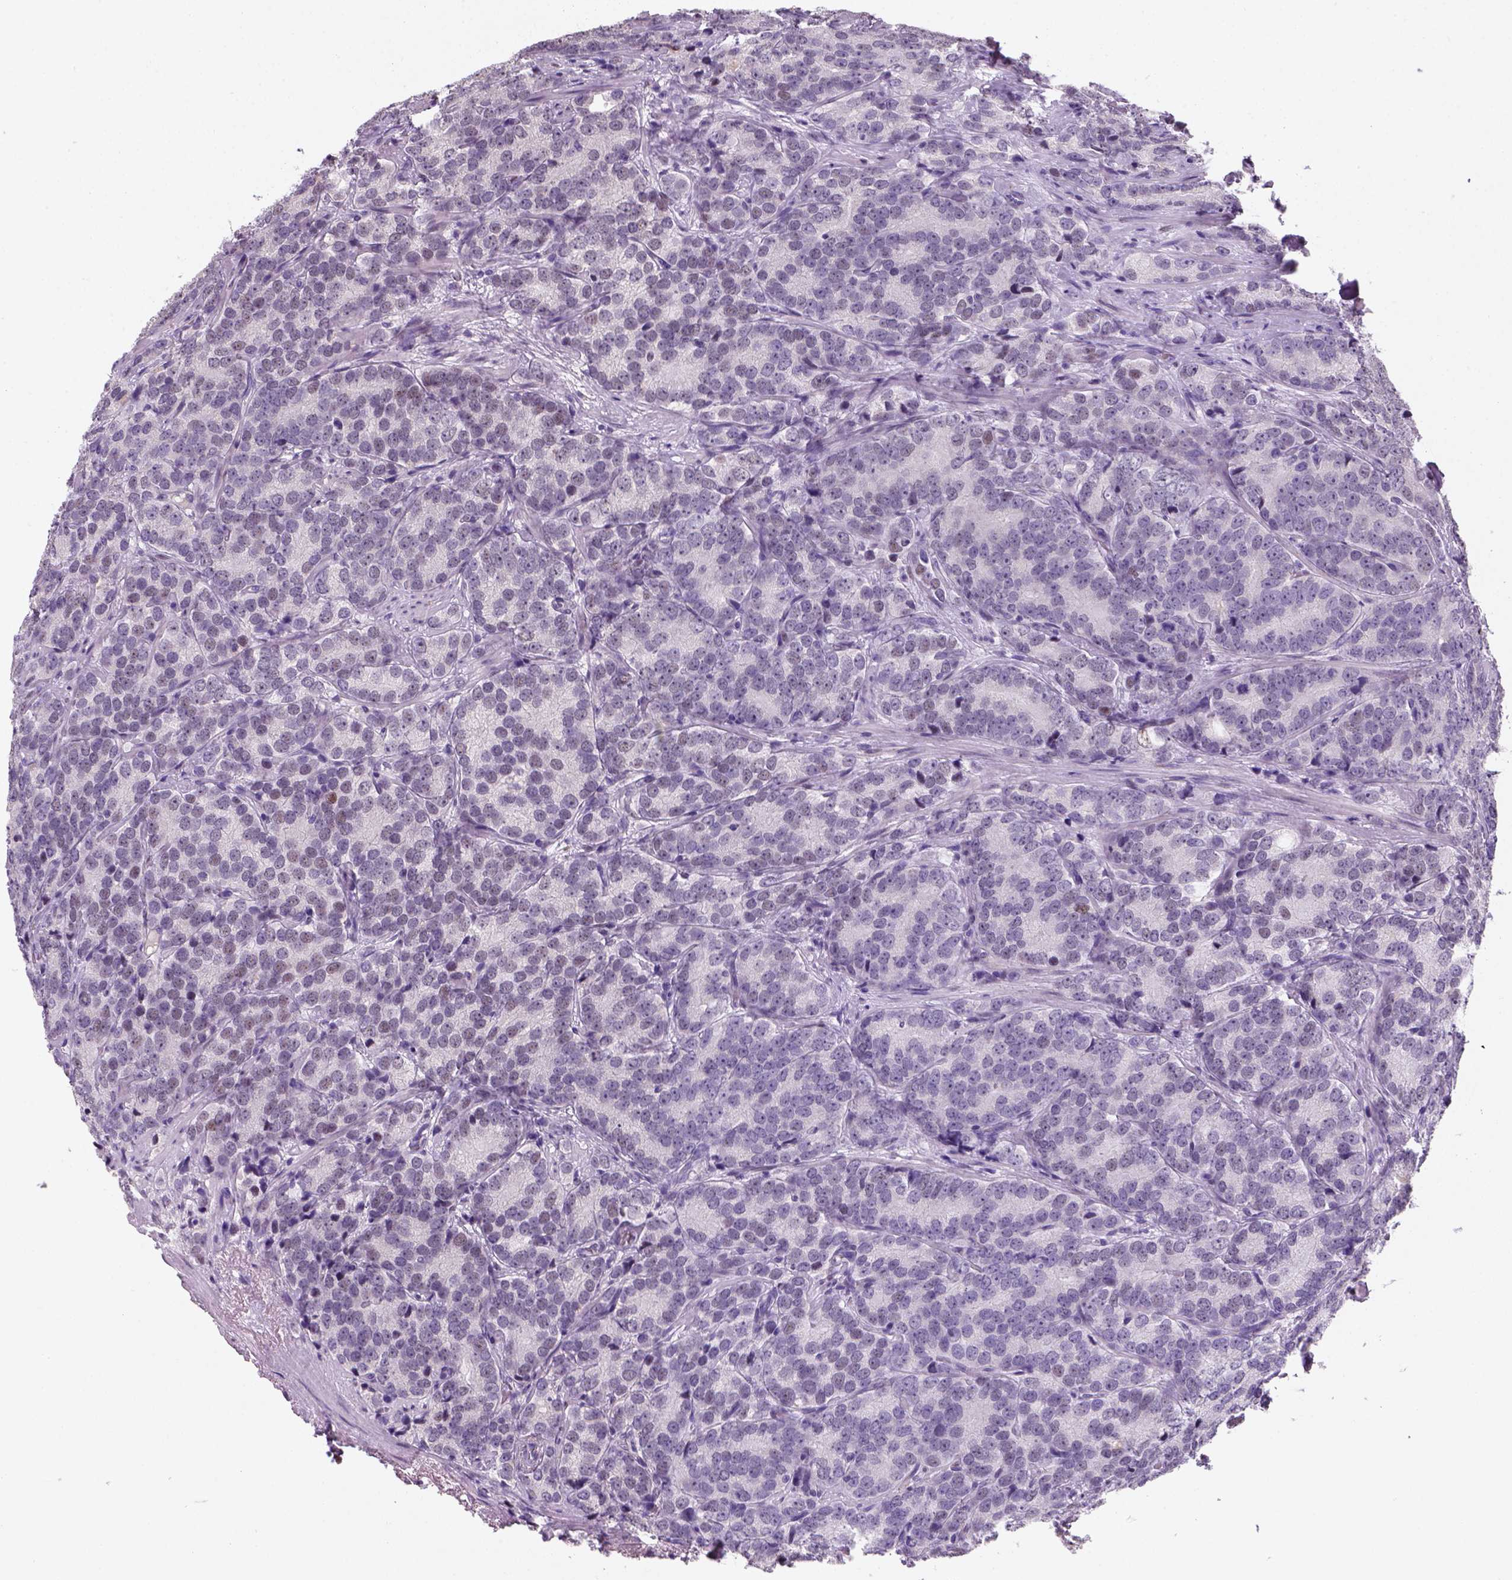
{"staining": {"intensity": "moderate", "quantity": "<25%", "location": "nuclear"}, "tissue": "prostate cancer", "cell_type": "Tumor cells", "image_type": "cancer", "snomed": [{"axis": "morphology", "description": "Adenocarcinoma, NOS"}, {"axis": "topography", "description": "Prostate"}], "caption": "Immunohistochemistry histopathology image of neoplastic tissue: prostate cancer (adenocarcinoma) stained using immunohistochemistry shows low levels of moderate protein expression localized specifically in the nuclear of tumor cells, appearing as a nuclear brown color.", "gene": "ZMAT4", "patient": {"sex": "male", "age": 71}}